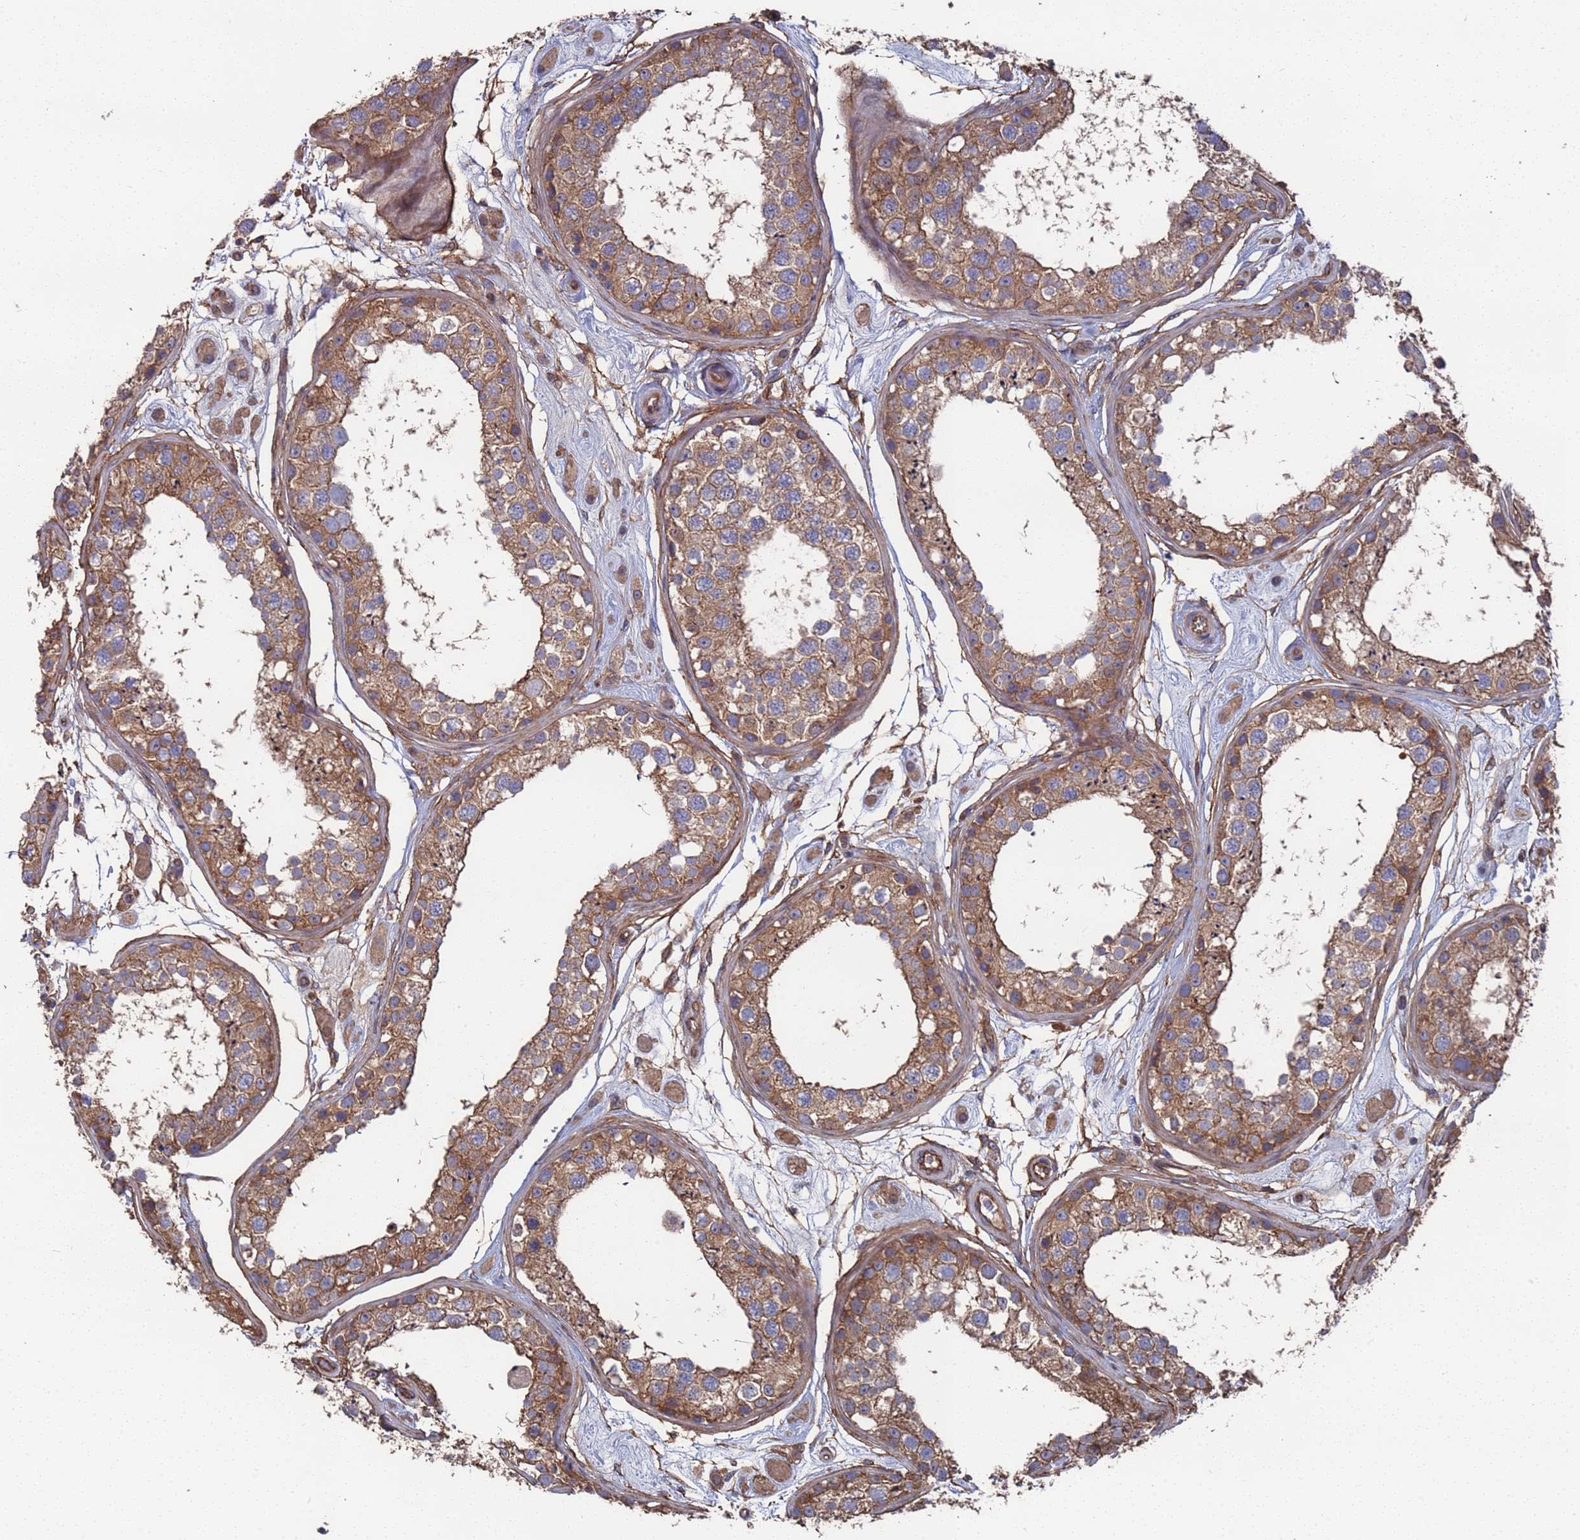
{"staining": {"intensity": "moderate", "quantity": ">75%", "location": "cytoplasmic/membranous"}, "tissue": "testis", "cell_type": "Cells in seminiferous ducts", "image_type": "normal", "snomed": [{"axis": "morphology", "description": "Normal tissue, NOS"}, {"axis": "topography", "description": "Testis"}], "caption": "A histopathology image of testis stained for a protein reveals moderate cytoplasmic/membranous brown staining in cells in seminiferous ducts. Nuclei are stained in blue.", "gene": "NDUFAF6", "patient": {"sex": "male", "age": 25}}